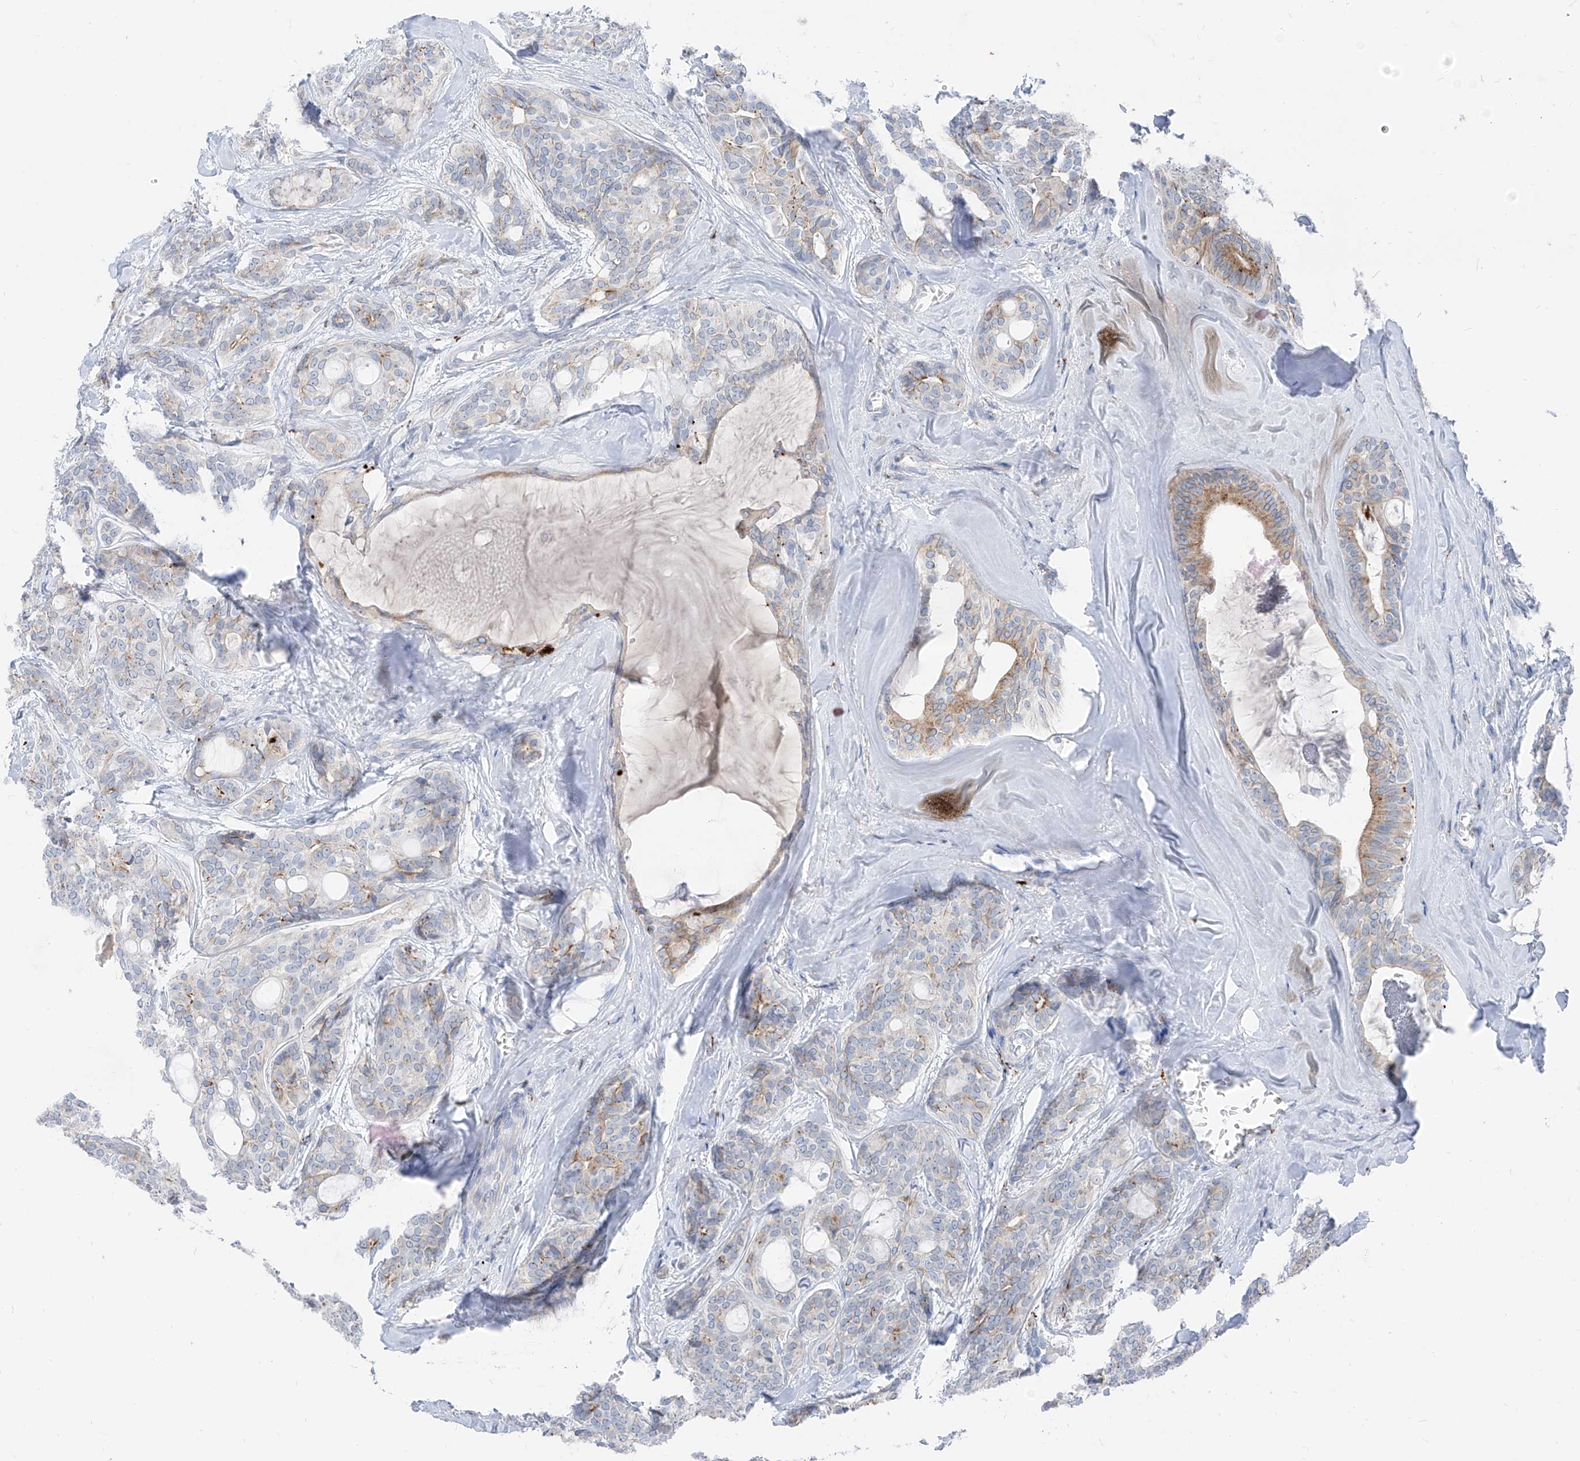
{"staining": {"intensity": "moderate", "quantity": "<25%", "location": "cytoplasmic/membranous"}, "tissue": "head and neck cancer", "cell_type": "Tumor cells", "image_type": "cancer", "snomed": [{"axis": "morphology", "description": "Adenocarcinoma, NOS"}, {"axis": "topography", "description": "Head-Neck"}], "caption": "Human adenocarcinoma (head and neck) stained with a brown dye demonstrates moderate cytoplasmic/membranous positive expression in approximately <25% of tumor cells.", "gene": "GPR137C", "patient": {"sex": "male", "age": 66}}